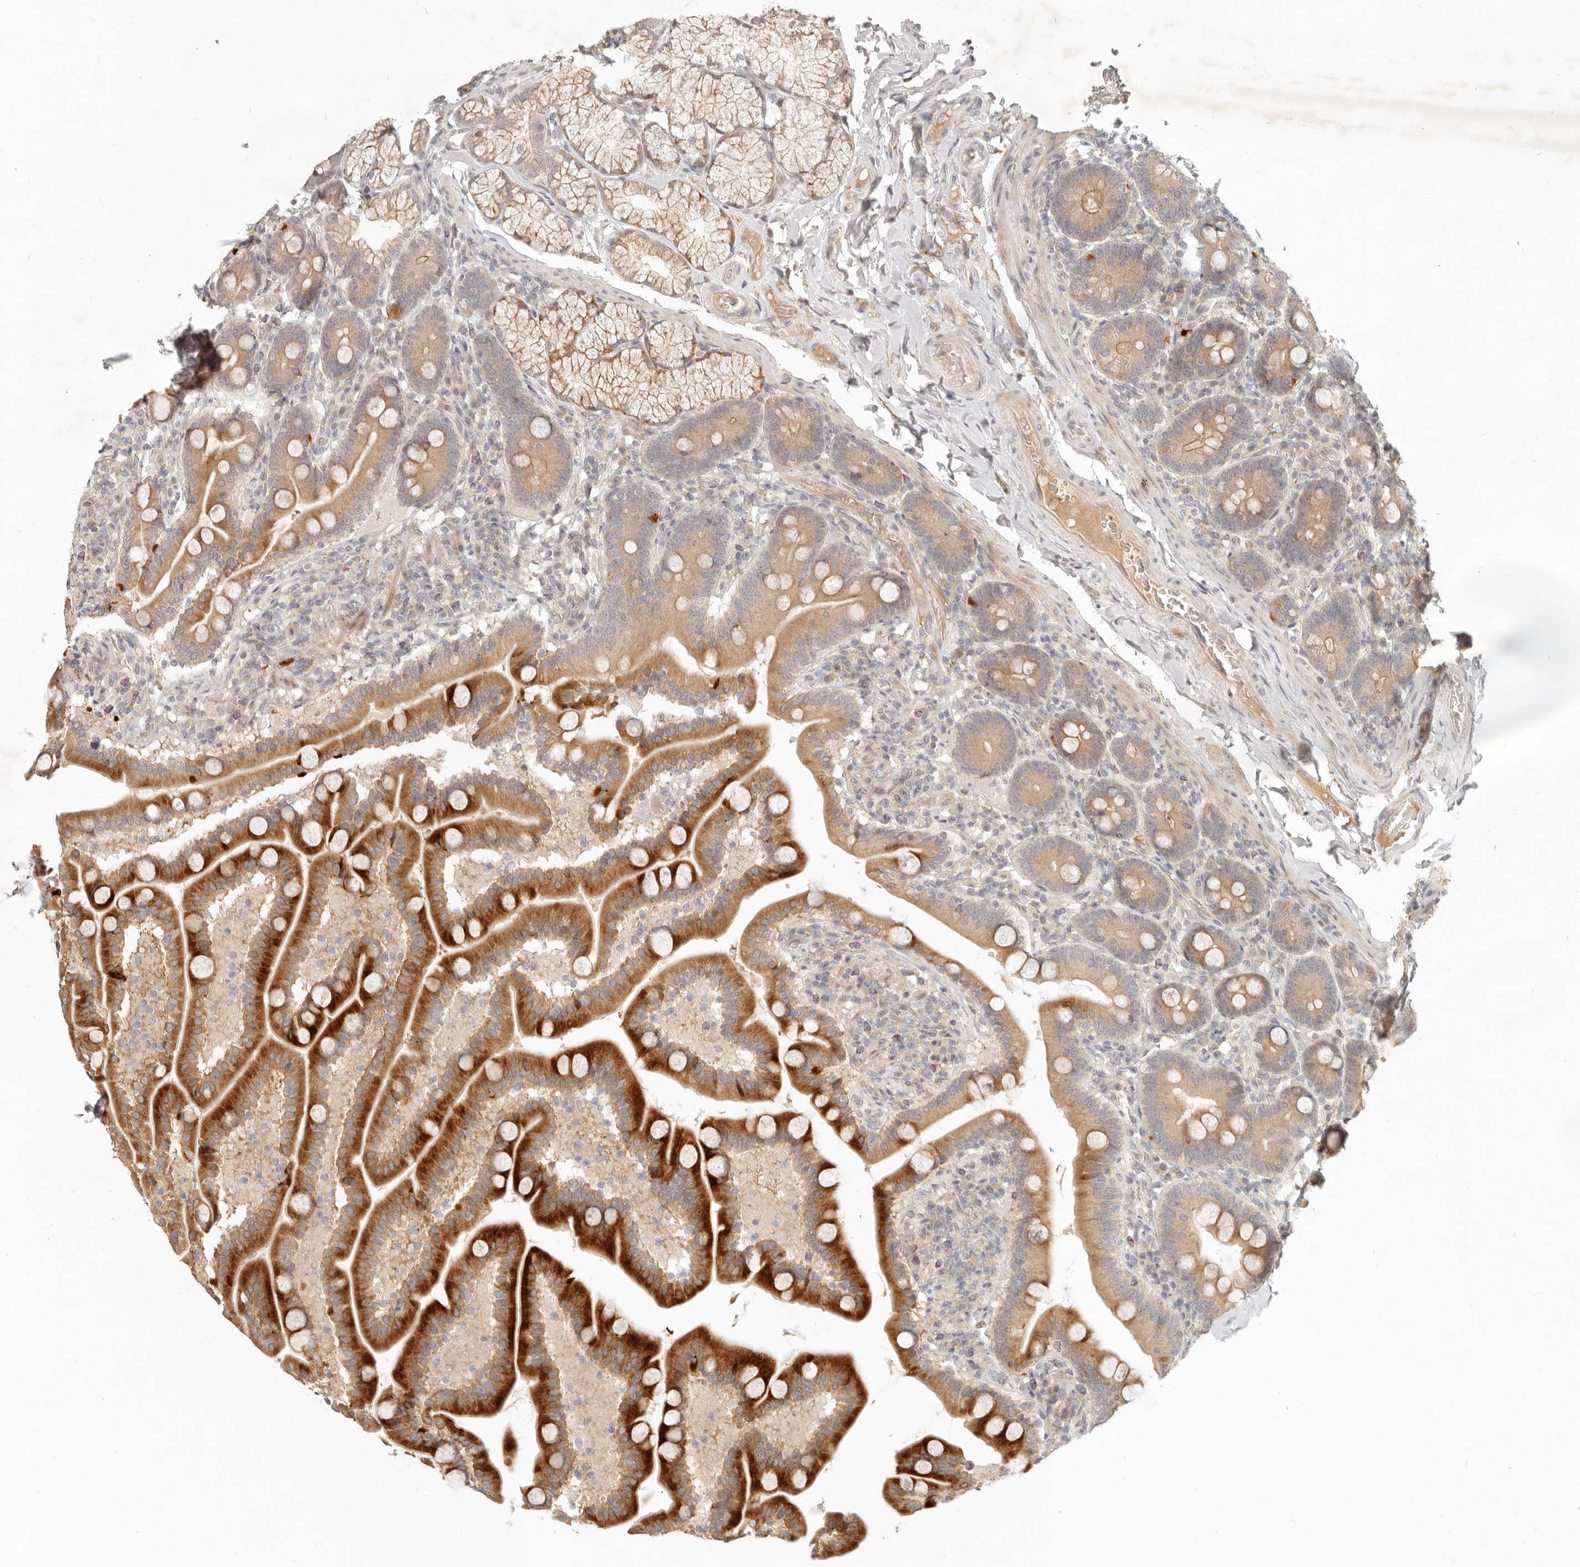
{"staining": {"intensity": "strong", "quantity": "25%-75%", "location": "cytoplasmic/membranous"}, "tissue": "duodenum", "cell_type": "Glandular cells", "image_type": "normal", "snomed": [{"axis": "morphology", "description": "Normal tissue, NOS"}, {"axis": "topography", "description": "Duodenum"}], "caption": "Brown immunohistochemical staining in unremarkable duodenum shows strong cytoplasmic/membranous staining in approximately 25%-75% of glandular cells. Using DAB (brown) and hematoxylin (blue) stains, captured at high magnification using brightfield microscopy.", "gene": "UBXN11", "patient": {"sex": "male", "age": 54}}